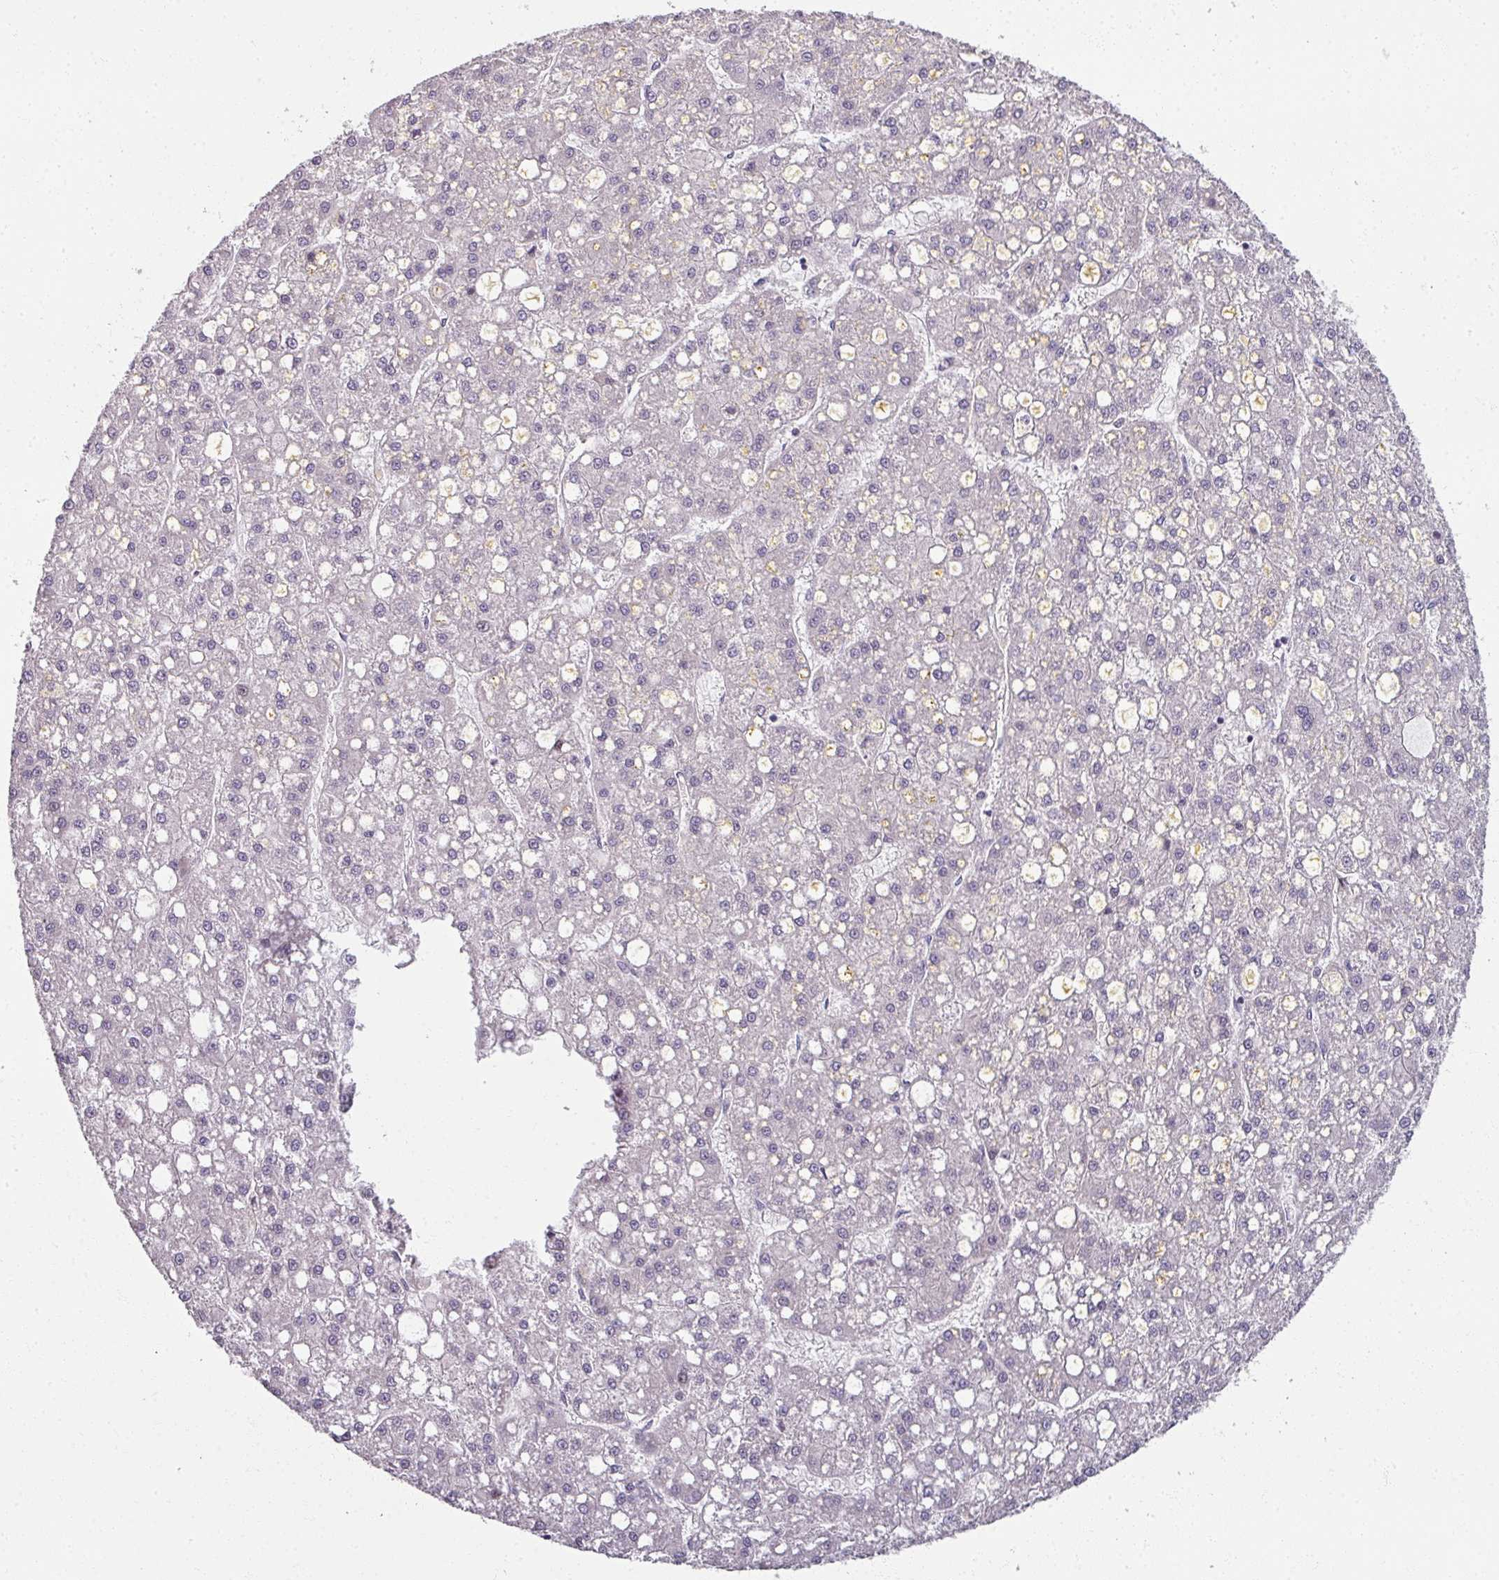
{"staining": {"intensity": "negative", "quantity": "none", "location": "none"}, "tissue": "liver cancer", "cell_type": "Tumor cells", "image_type": "cancer", "snomed": [{"axis": "morphology", "description": "Carcinoma, Hepatocellular, NOS"}, {"axis": "topography", "description": "Liver"}], "caption": "Immunohistochemical staining of liver cancer demonstrates no significant staining in tumor cells.", "gene": "MYMK", "patient": {"sex": "male", "age": 67}}